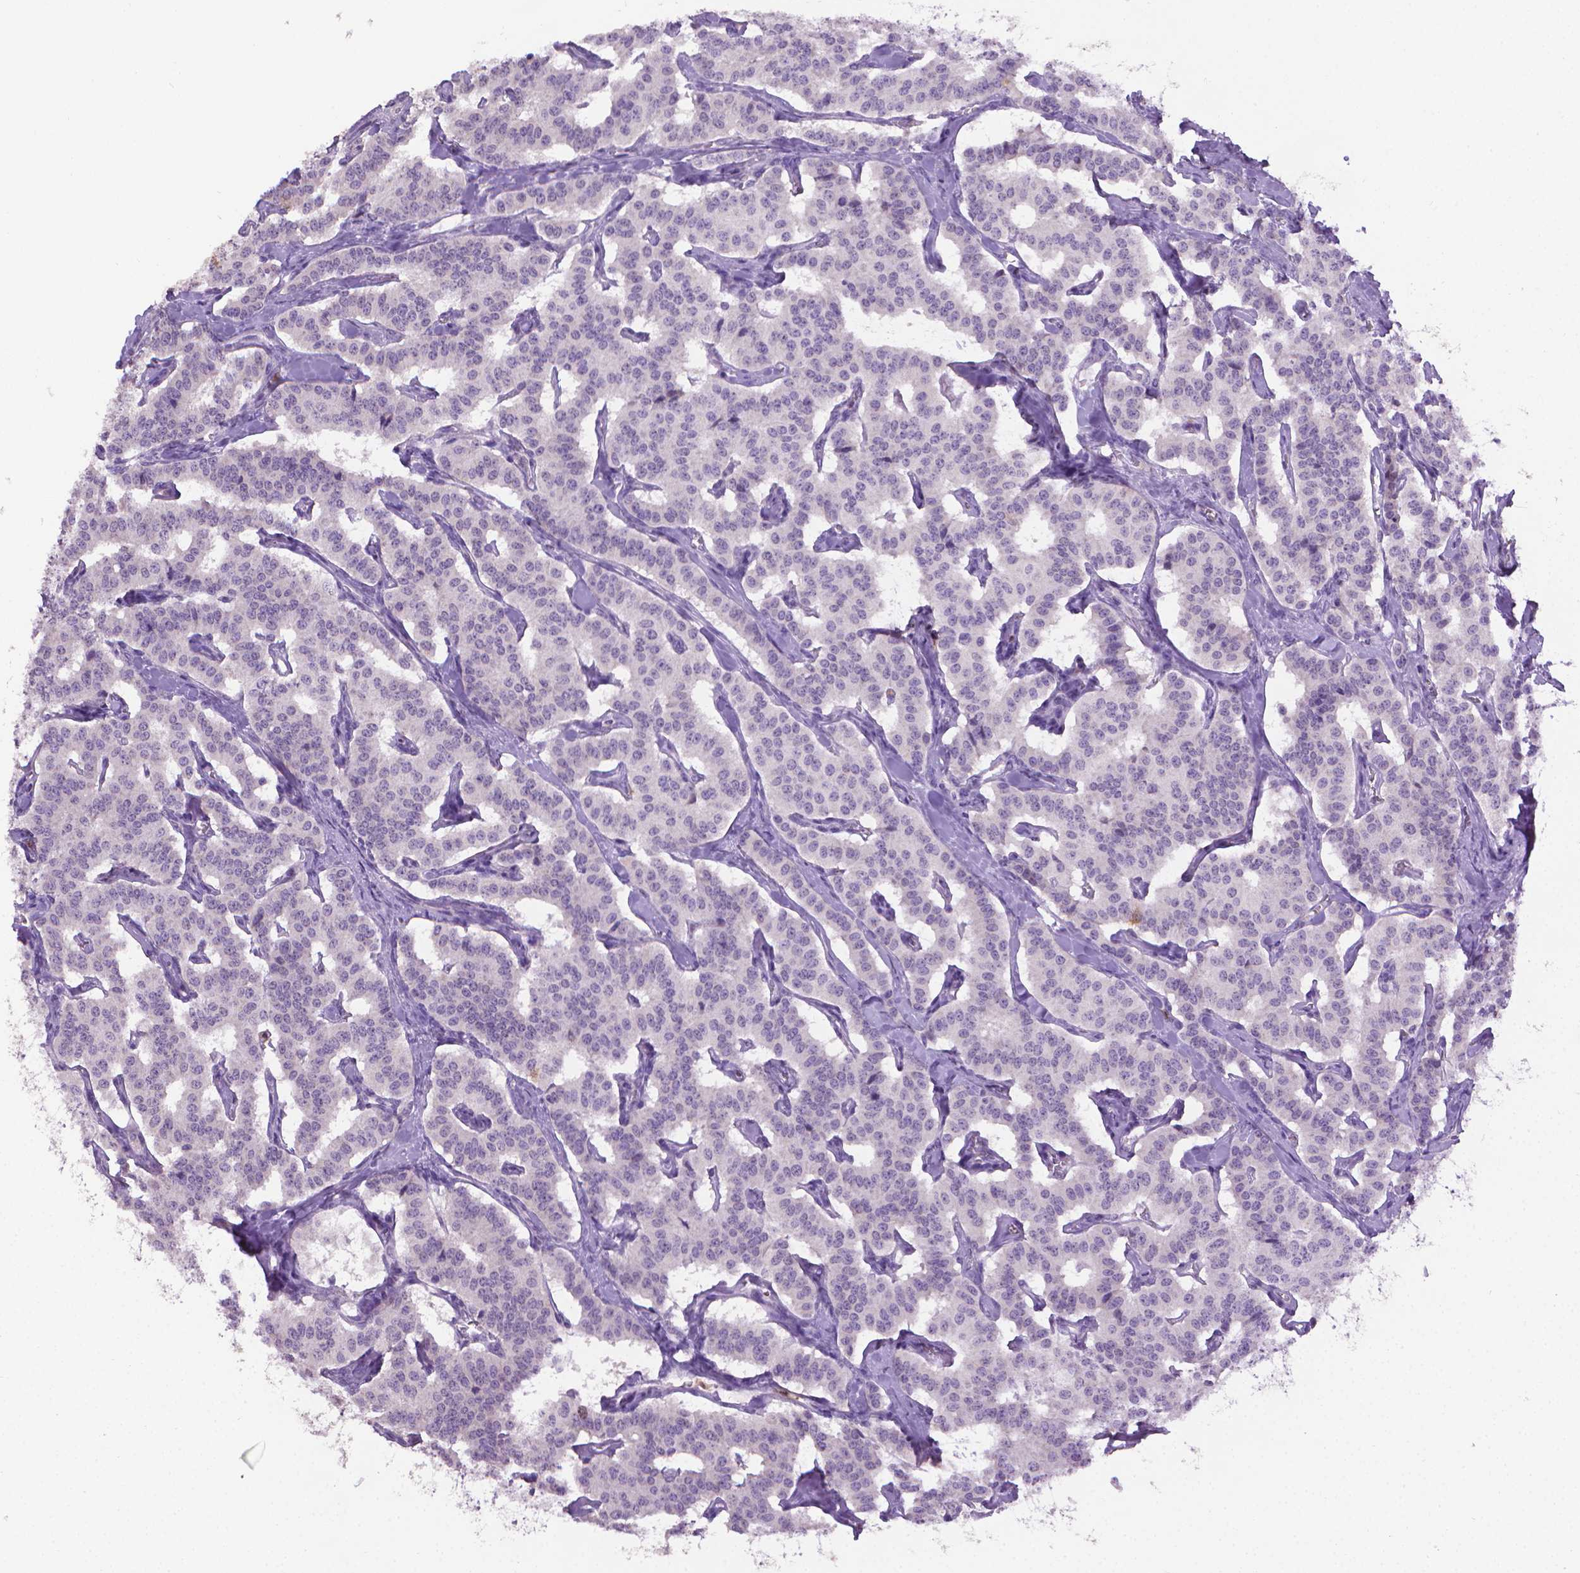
{"staining": {"intensity": "negative", "quantity": "none", "location": "none"}, "tissue": "carcinoid", "cell_type": "Tumor cells", "image_type": "cancer", "snomed": [{"axis": "morphology", "description": "Carcinoid, malignant, NOS"}, {"axis": "topography", "description": "Lung"}], "caption": "High magnification brightfield microscopy of carcinoid (malignant) stained with DAB (3,3'-diaminobenzidine) (brown) and counterstained with hematoxylin (blue): tumor cells show no significant staining.", "gene": "CDKN2D", "patient": {"sex": "female", "age": 46}}